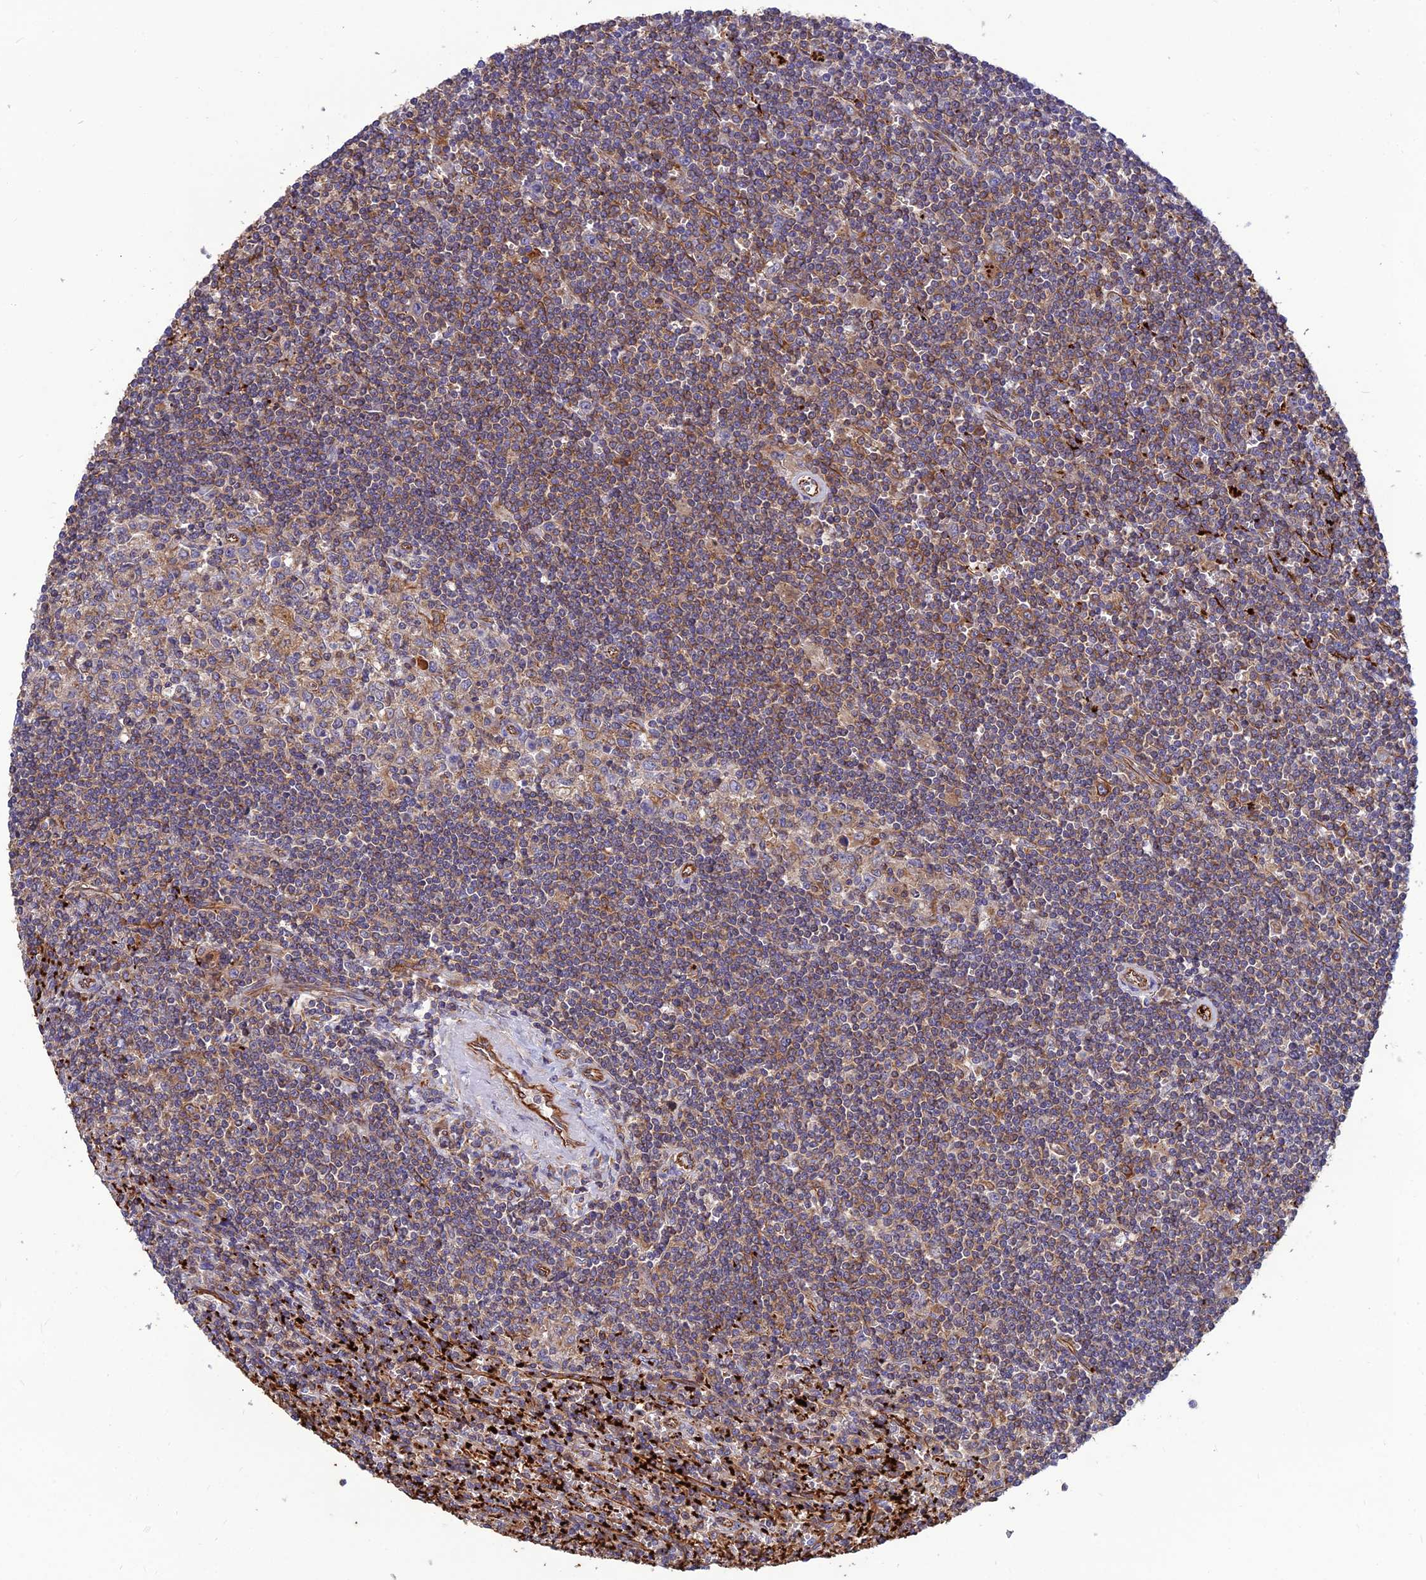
{"staining": {"intensity": "moderate", "quantity": "25%-75%", "location": "cytoplasmic/membranous"}, "tissue": "lymphoma", "cell_type": "Tumor cells", "image_type": "cancer", "snomed": [{"axis": "morphology", "description": "Malignant lymphoma, non-Hodgkin's type, Low grade"}, {"axis": "topography", "description": "Spleen"}], "caption": "Protein analysis of low-grade malignant lymphoma, non-Hodgkin's type tissue shows moderate cytoplasmic/membranous expression in approximately 25%-75% of tumor cells.", "gene": "PSMD11", "patient": {"sex": "male", "age": 76}}